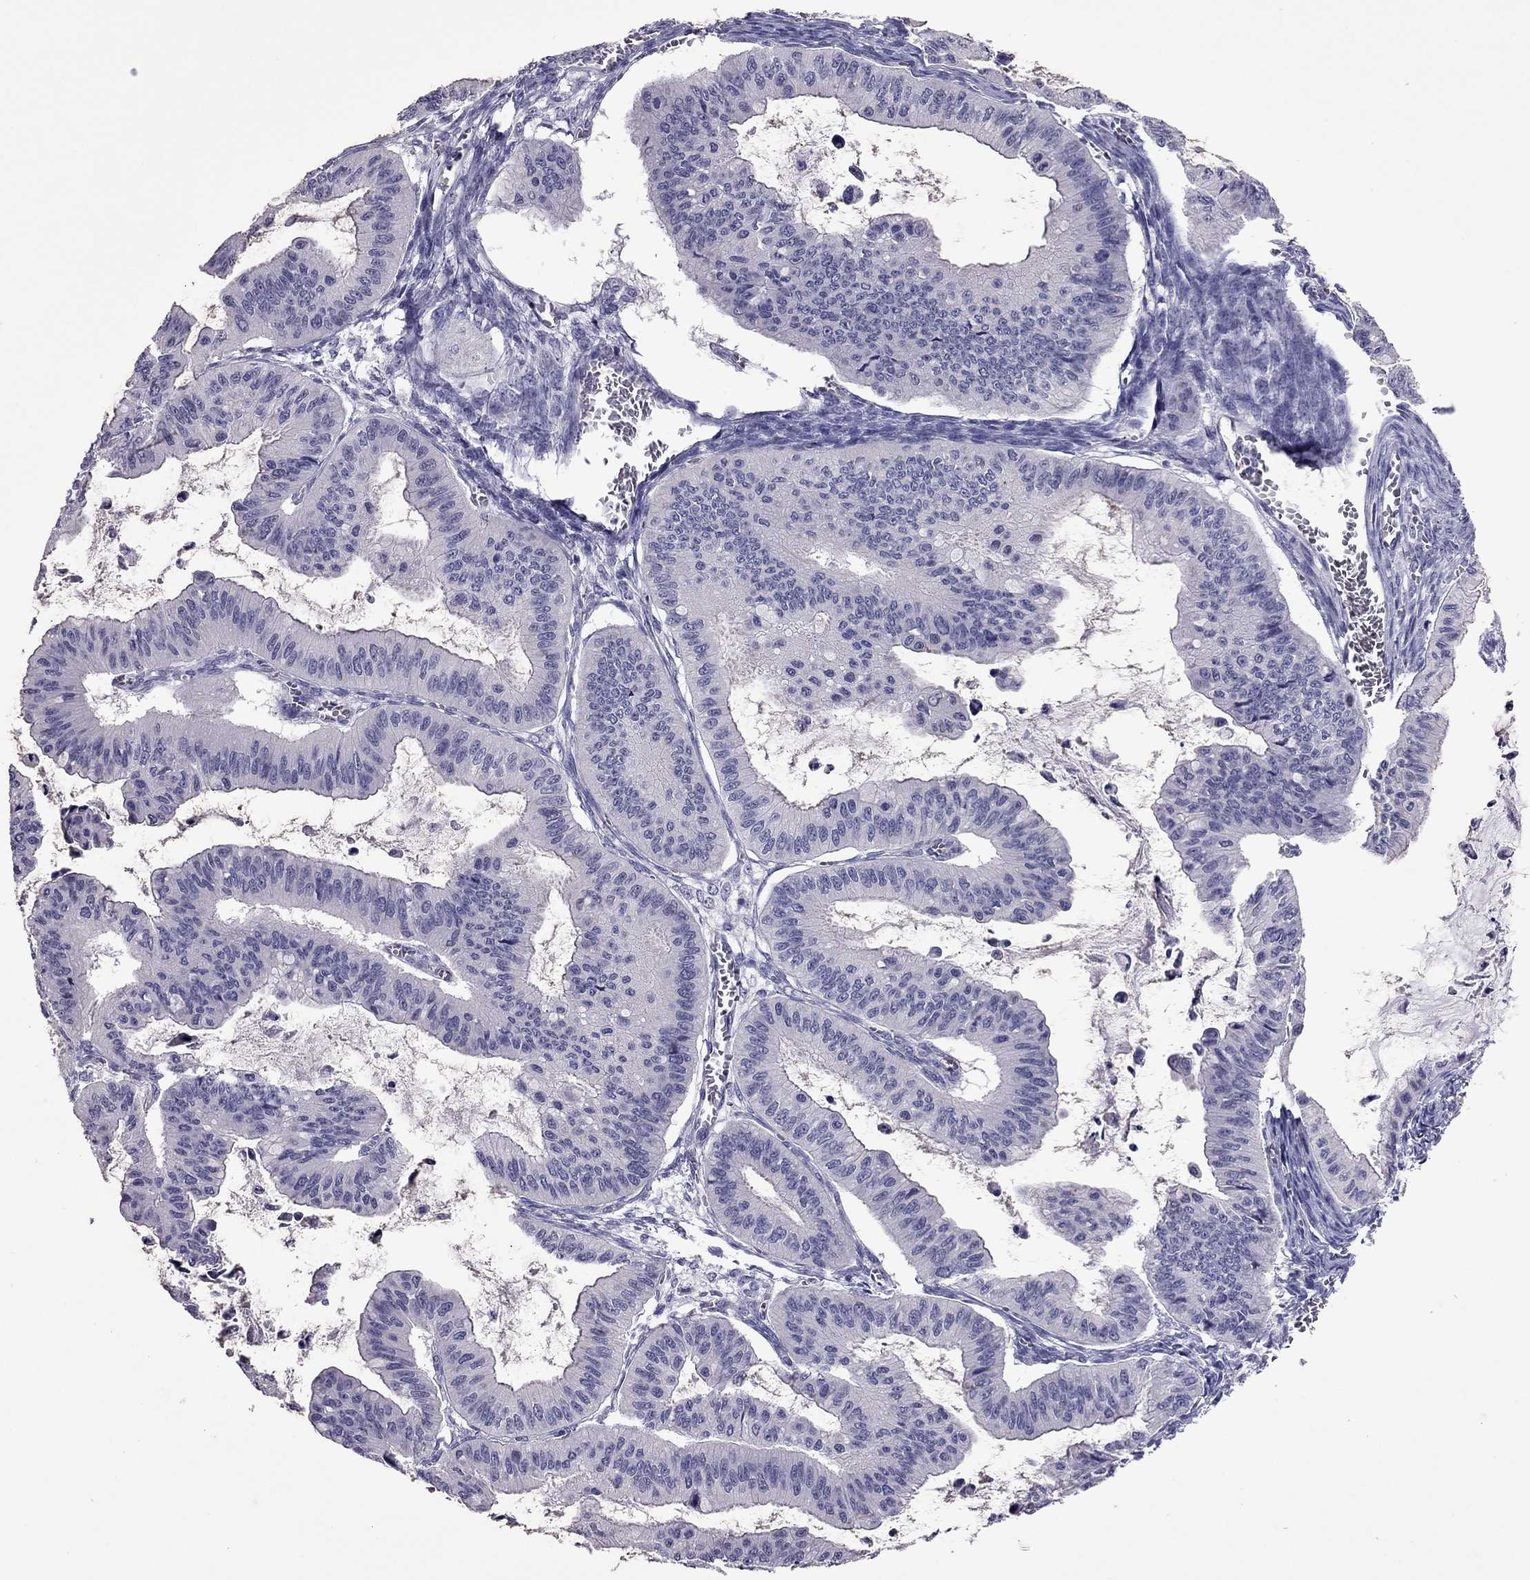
{"staining": {"intensity": "negative", "quantity": "none", "location": "none"}, "tissue": "ovarian cancer", "cell_type": "Tumor cells", "image_type": "cancer", "snomed": [{"axis": "morphology", "description": "Cystadenocarcinoma, mucinous, NOS"}, {"axis": "topography", "description": "Ovary"}], "caption": "Immunohistochemistry image of ovarian cancer (mucinous cystadenocarcinoma) stained for a protein (brown), which demonstrates no positivity in tumor cells.", "gene": "SLC16A8", "patient": {"sex": "female", "age": 72}}